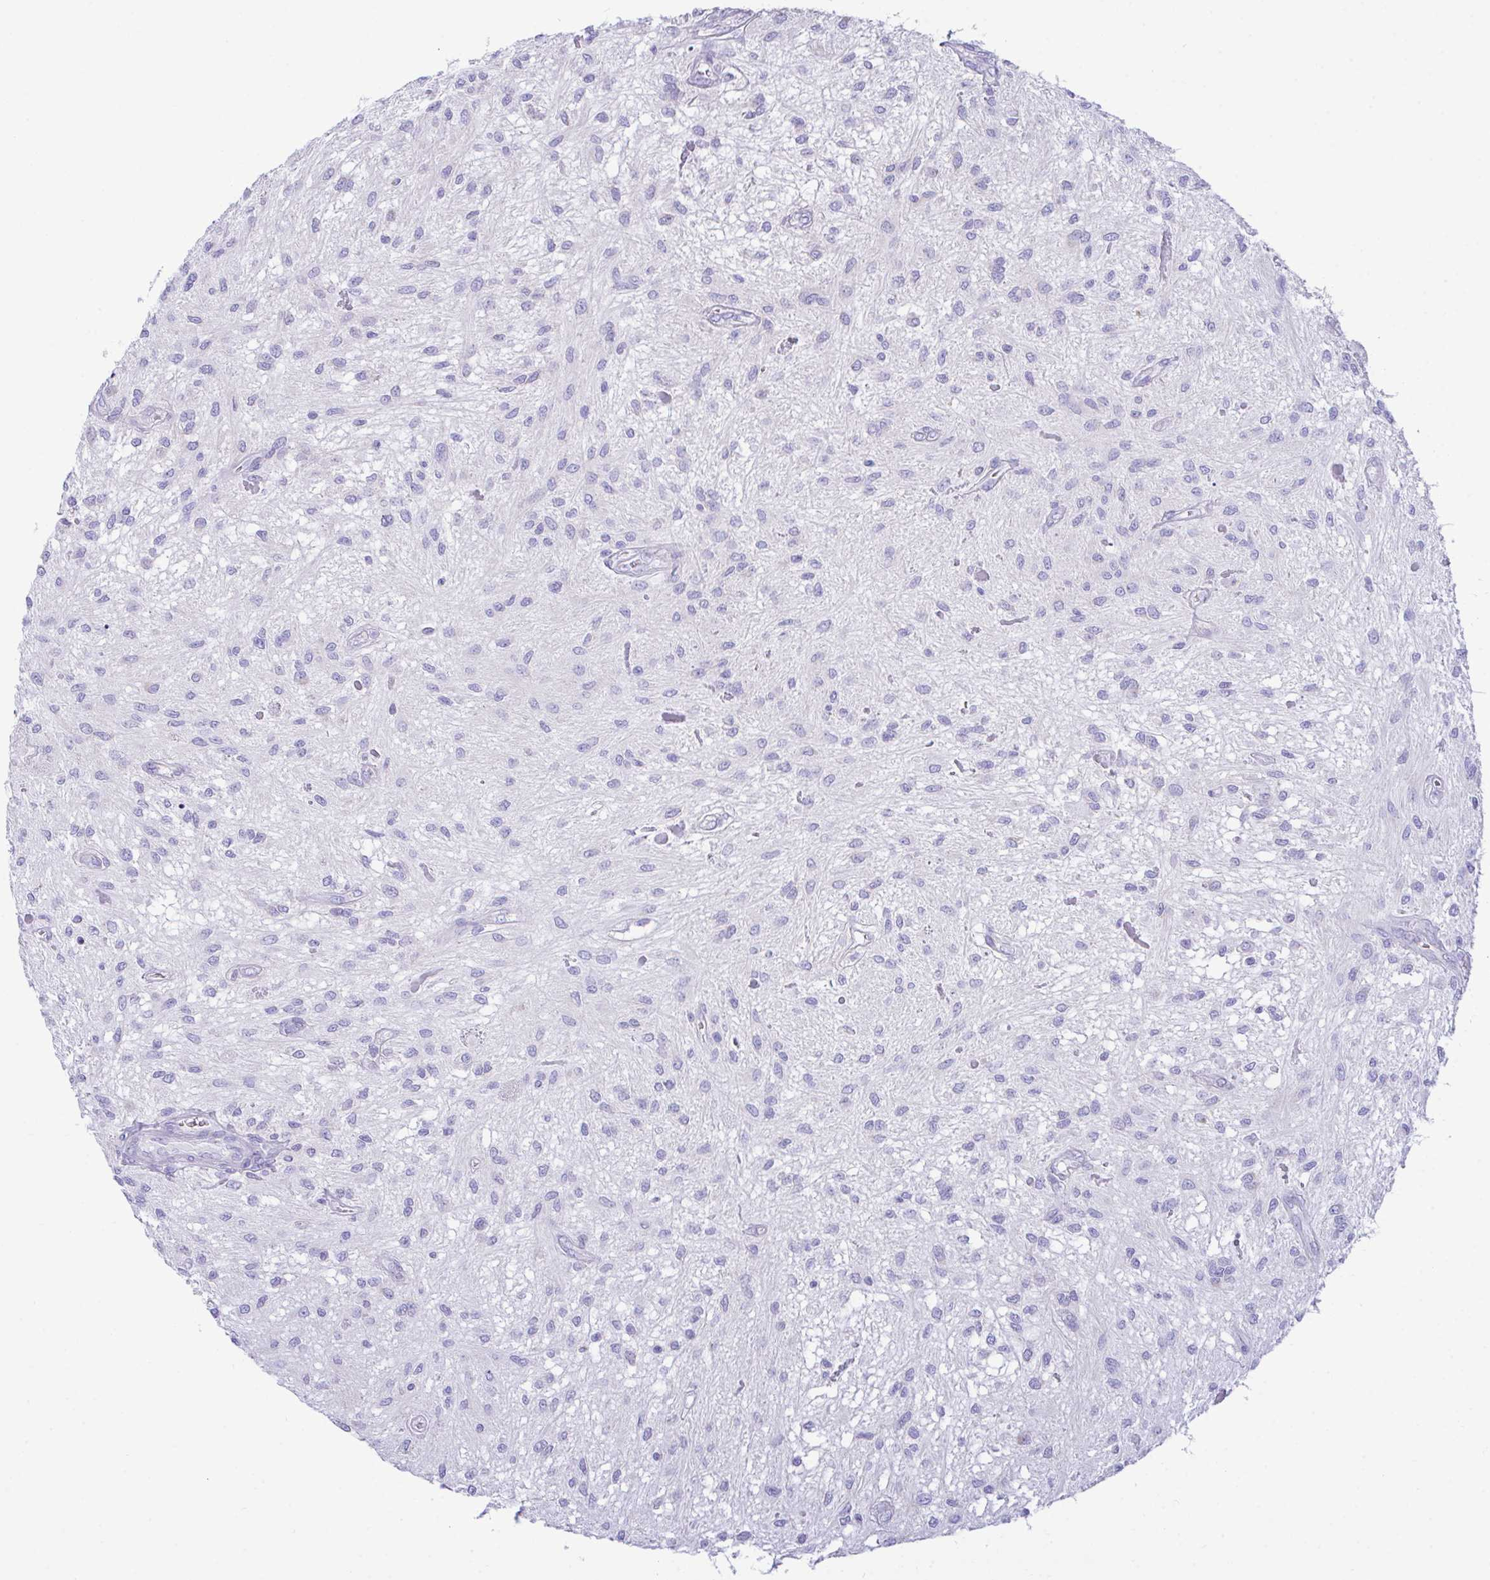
{"staining": {"intensity": "negative", "quantity": "none", "location": "none"}, "tissue": "glioma", "cell_type": "Tumor cells", "image_type": "cancer", "snomed": [{"axis": "morphology", "description": "Glioma, malignant, Low grade"}, {"axis": "topography", "description": "Cerebellum"}], "caption": "There is no significant positivity in tumor cells of glioma.", "gene": "NLRP8", "patient": {"sex": "female", "age": 14}}